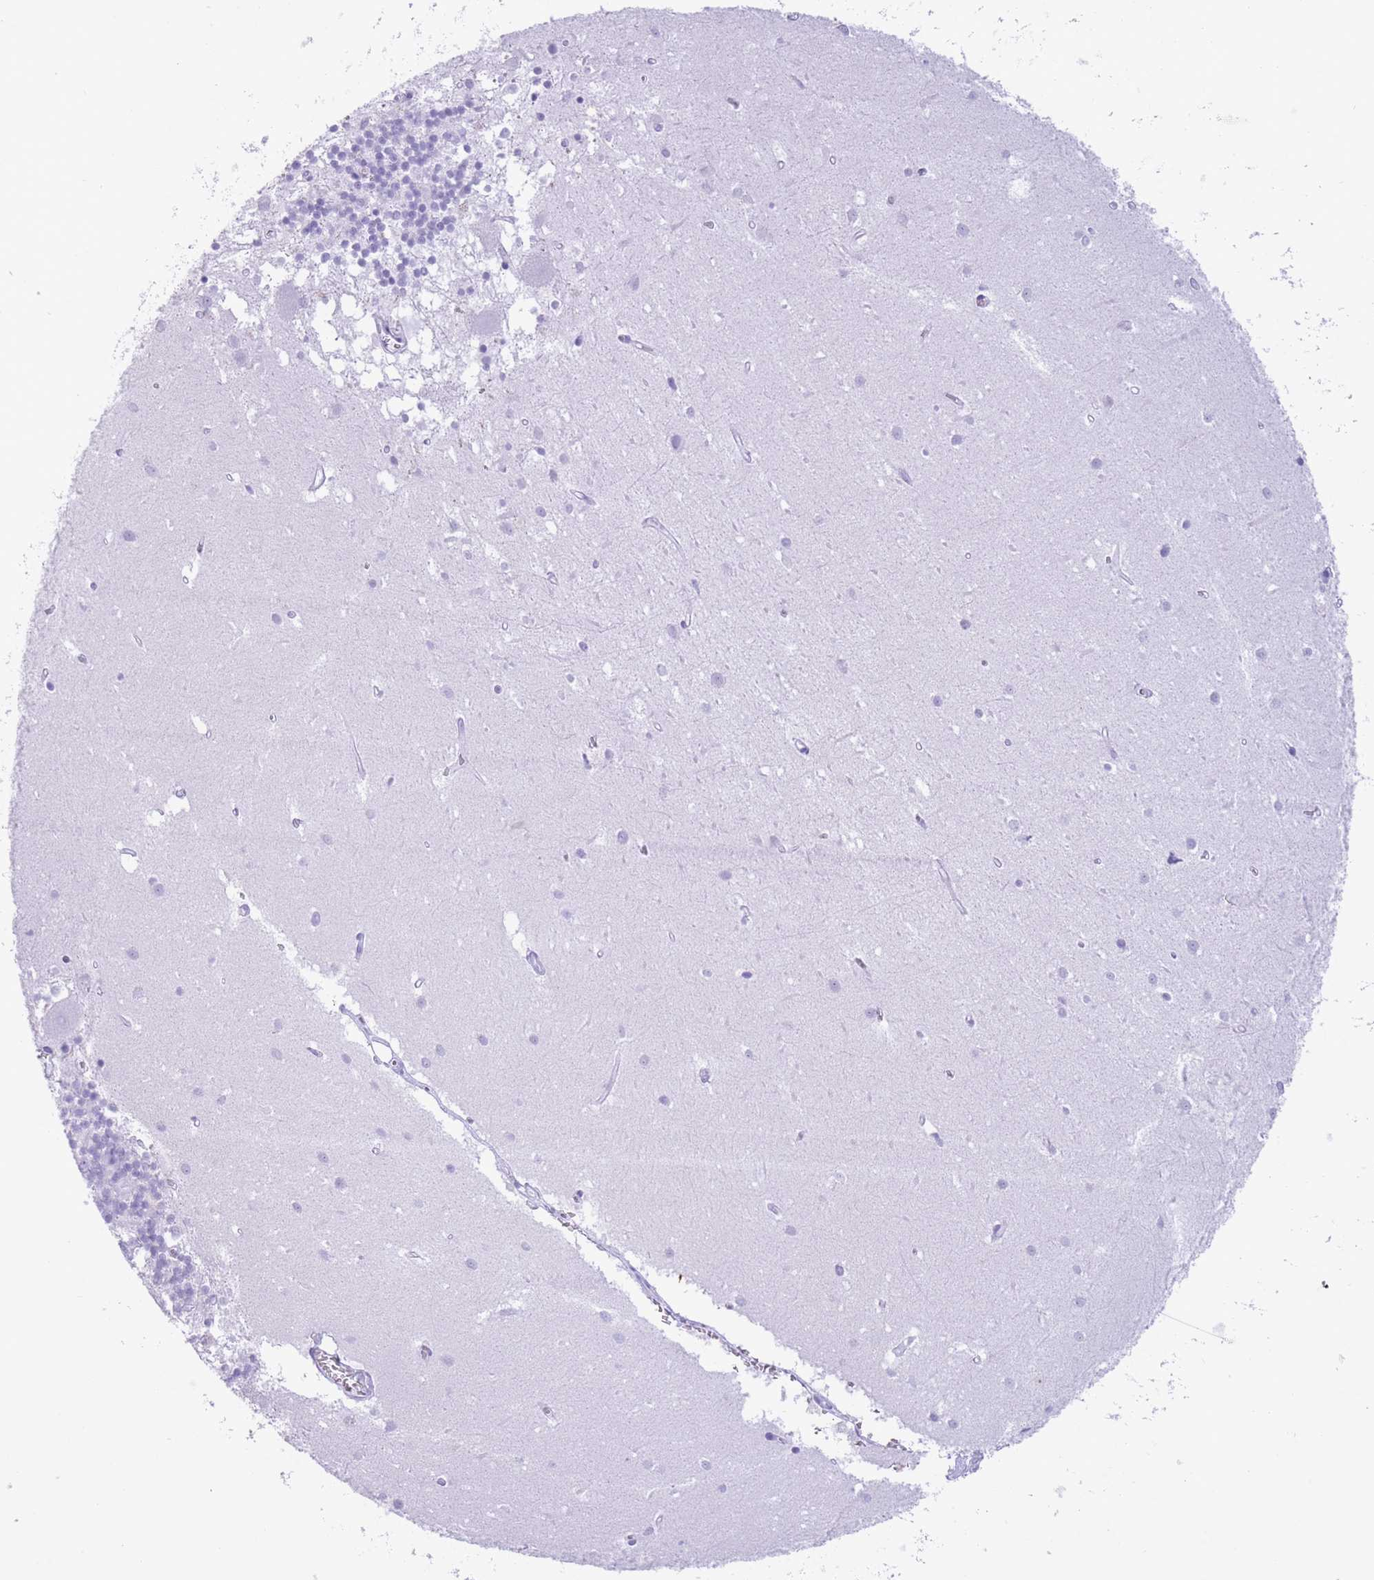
{"staining": {"intensity": "negative", "quantity": "none", "location": "none"}, "tissue": "cerebellum", "cell_type": "Cells in granular layer", "image_type": "normal", "snomed": [{"axis": "morphology", "description": "Normal tissue, NOS"}, {"axis": "topography", "description": "Cerebellum"}], "caption": "Protein analysis of benign cerebellum exhibits no significant expression in cells in granular layer. Nuclei are stained in blue.", "gene": "OR4F16", "patient": {"sex": "male", "age": 54}}